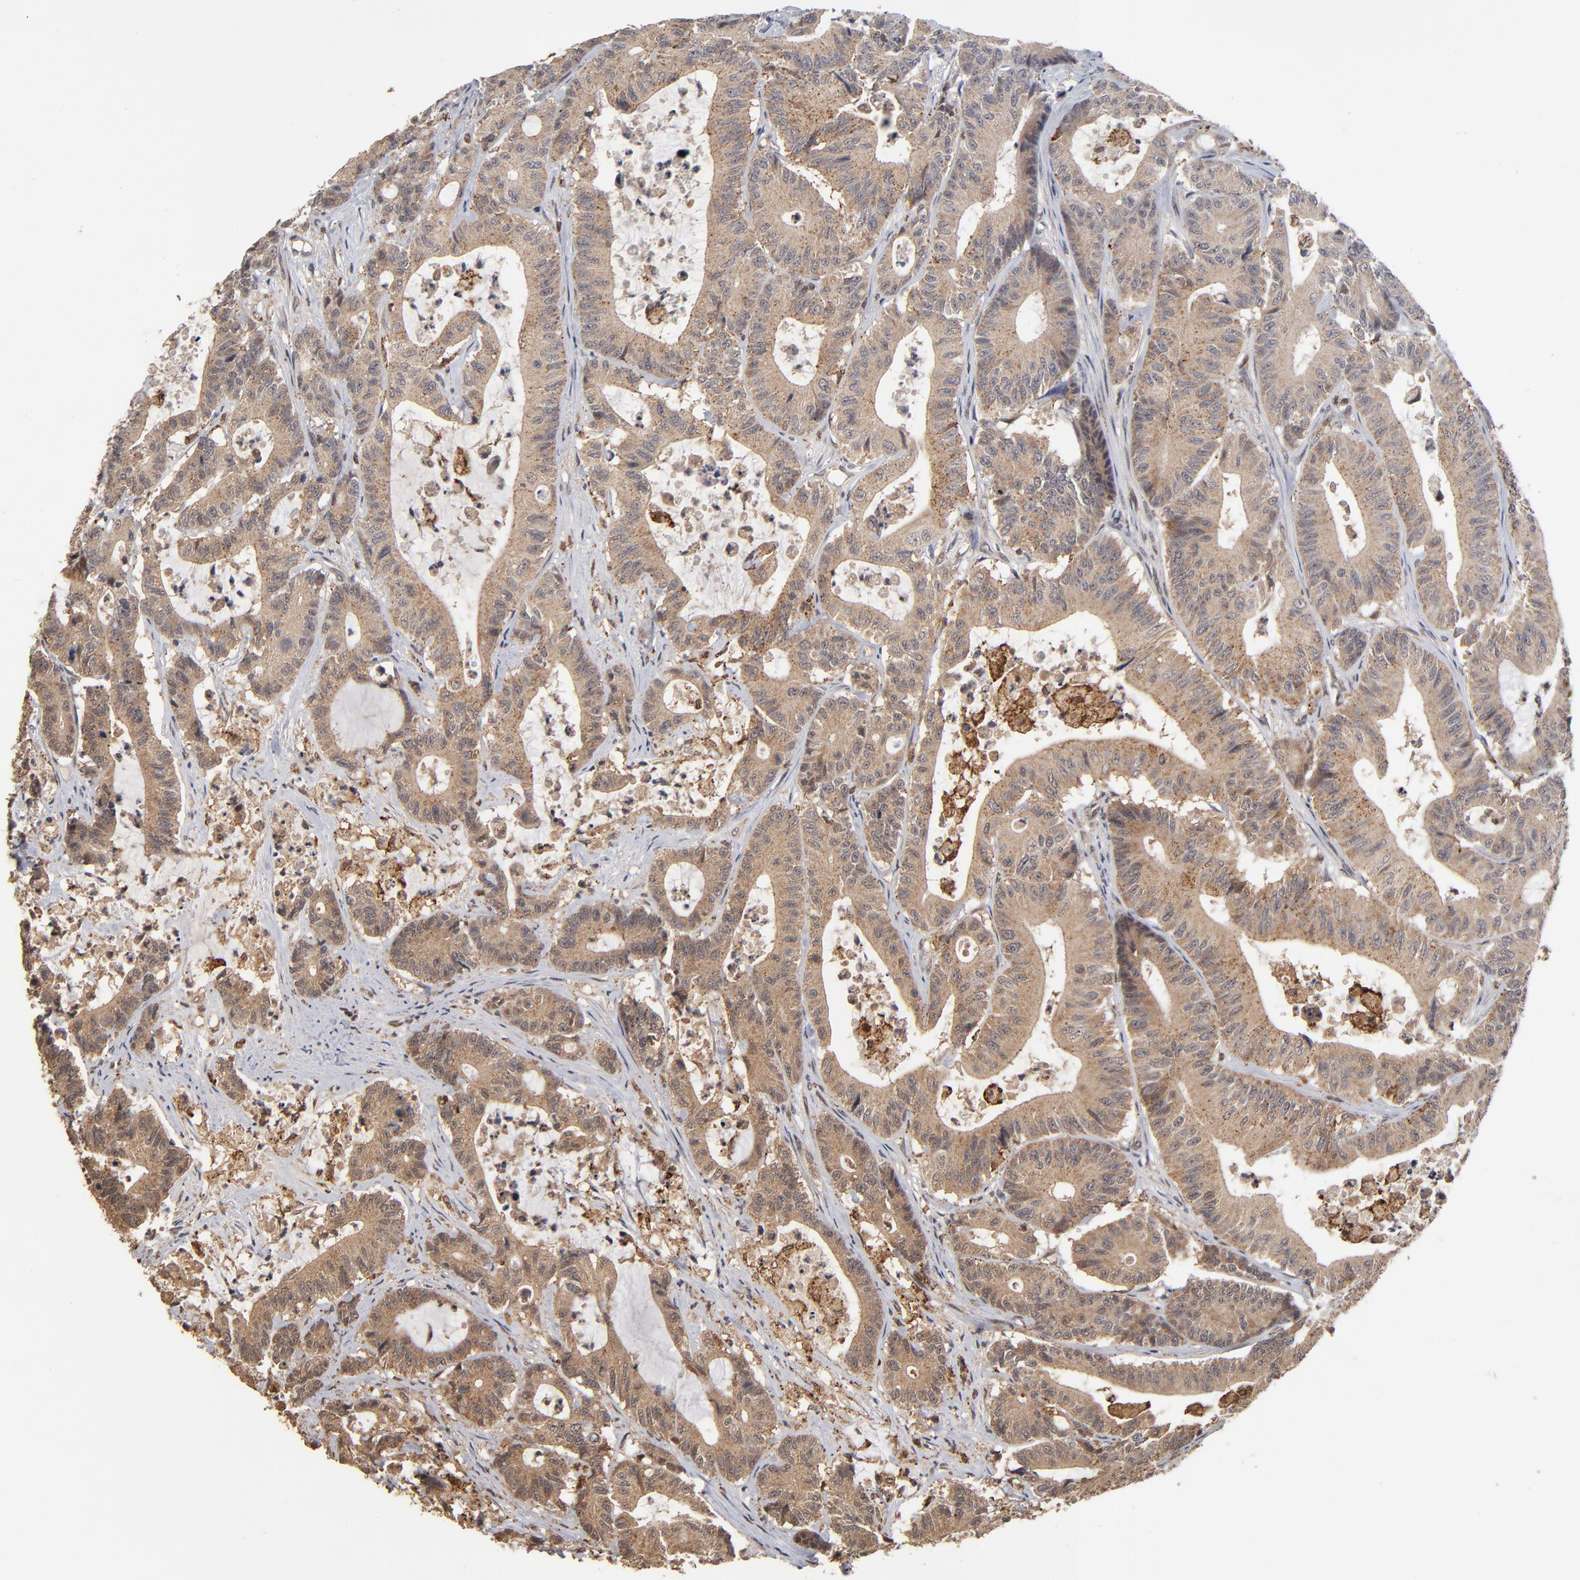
{"staining": {"intensity": "moderate", "quantity": ">75%", "location": "cytoplasmic/membranous"}, "tissue": "colorectal cancer", "cell_type": "Tumor cells", "image_type": "cancer", "snomed": [{"axis": "morphology", "description": "Adenocarcinoma, NOS"}, {"axis": "topography", "description": "Colon"}], "caption": "Protein staining by immunohistochemistry displays moderate cytoplasmic/membranous staining in approximately >75% of tumor cells in colorectal adenocarcinoma.", "gene": "ASB8", "patient": {"sex": "female", "age": 84}}